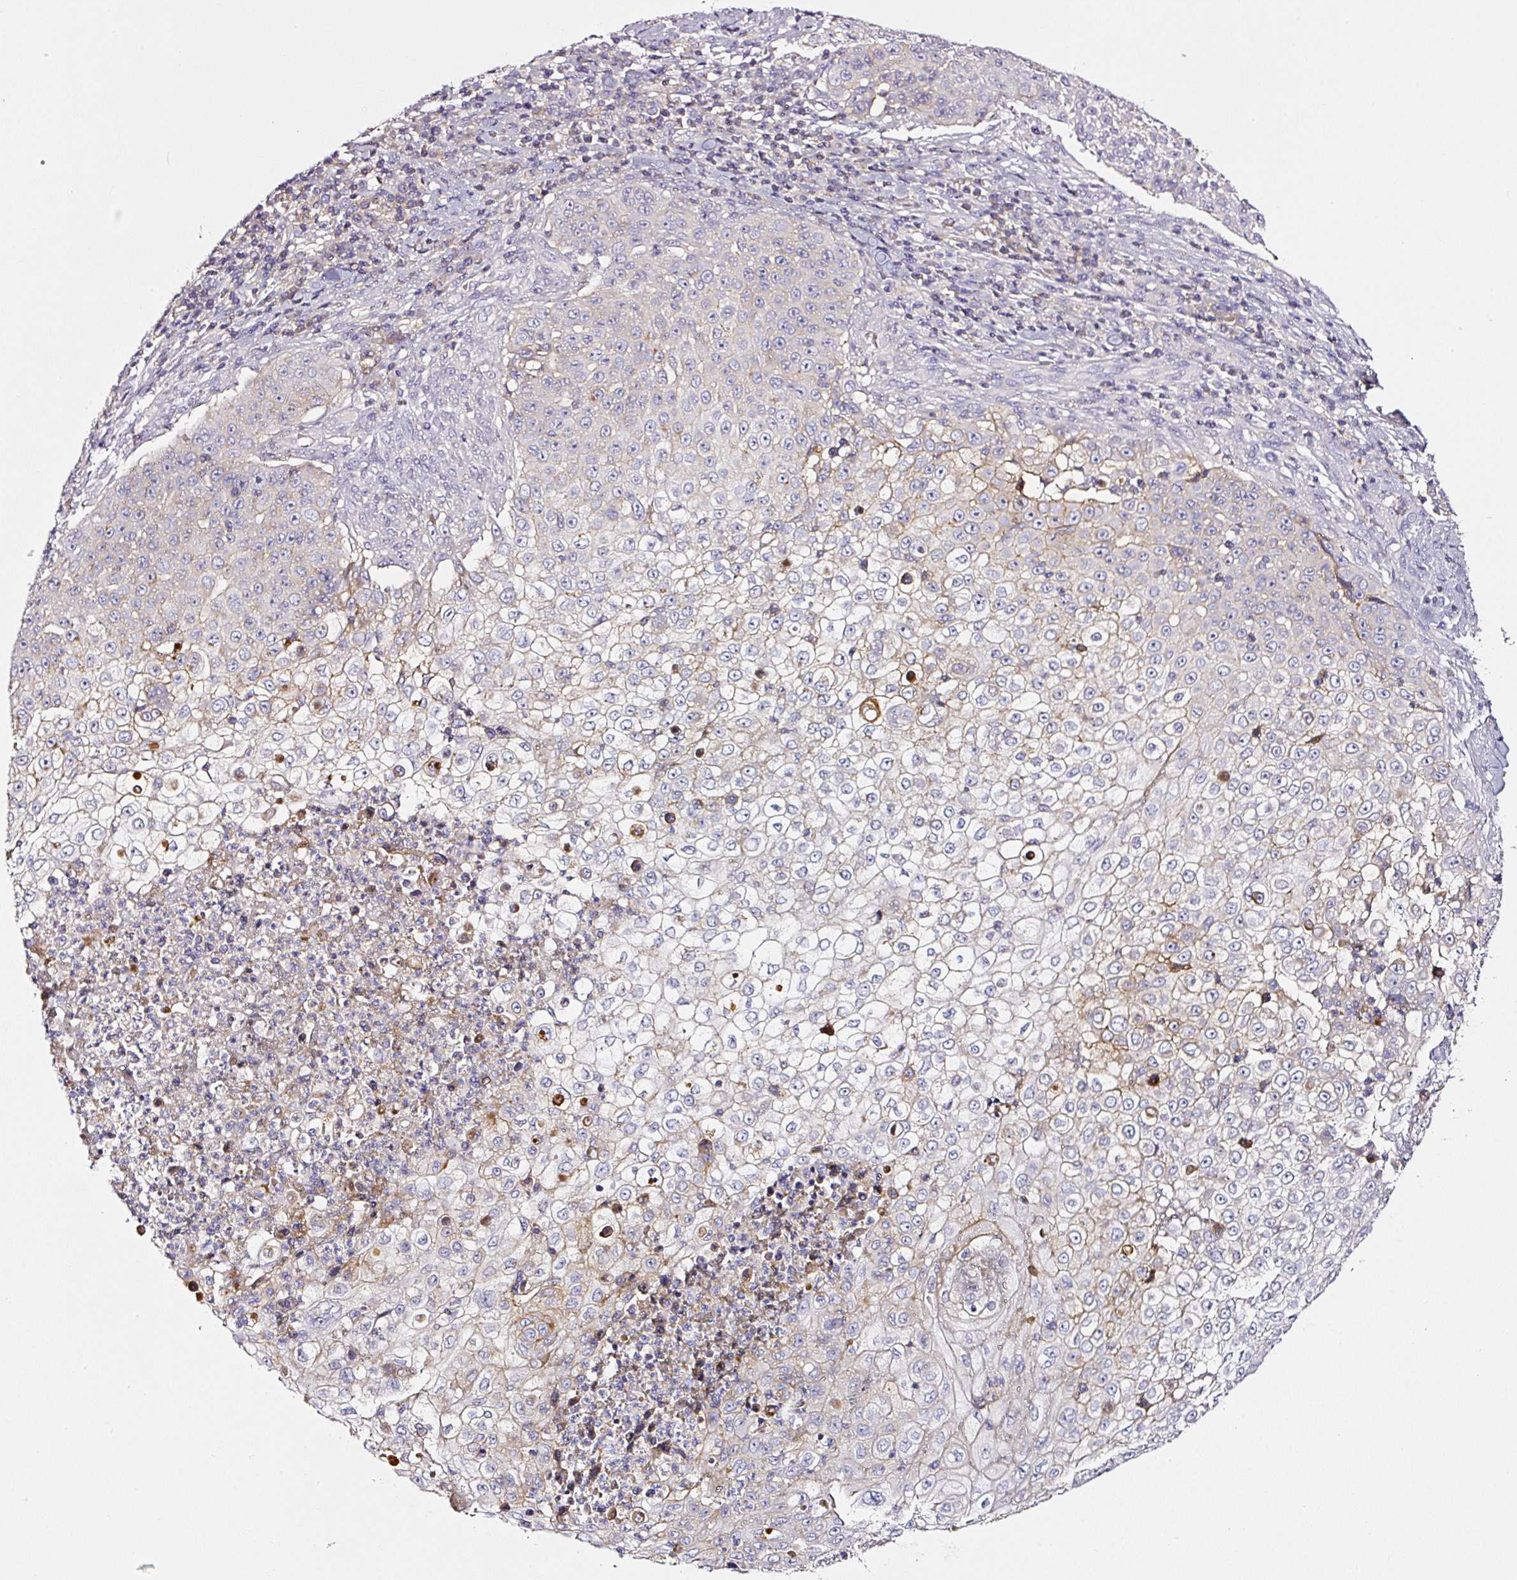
{"staining": {"intensity": "weak", "quantity": "<25%", "location": "cytoplasmic/membranous"}, "tissue": "skin cancer", "cell_type": "Tumor cells", "image_type": "cancer", "snomed": [{"axis": "morphology", "description": "Squamous cell carcinoma, NOS"}, {"axis": "topography", "description": "Skin"}], "caption": "This is an IHC micrograph of human skin cancer (squamous cell carcinoma). There is no staining in tumor cells.", "gene": "CD47", "patient": {"sex": "male", "age": 24}}